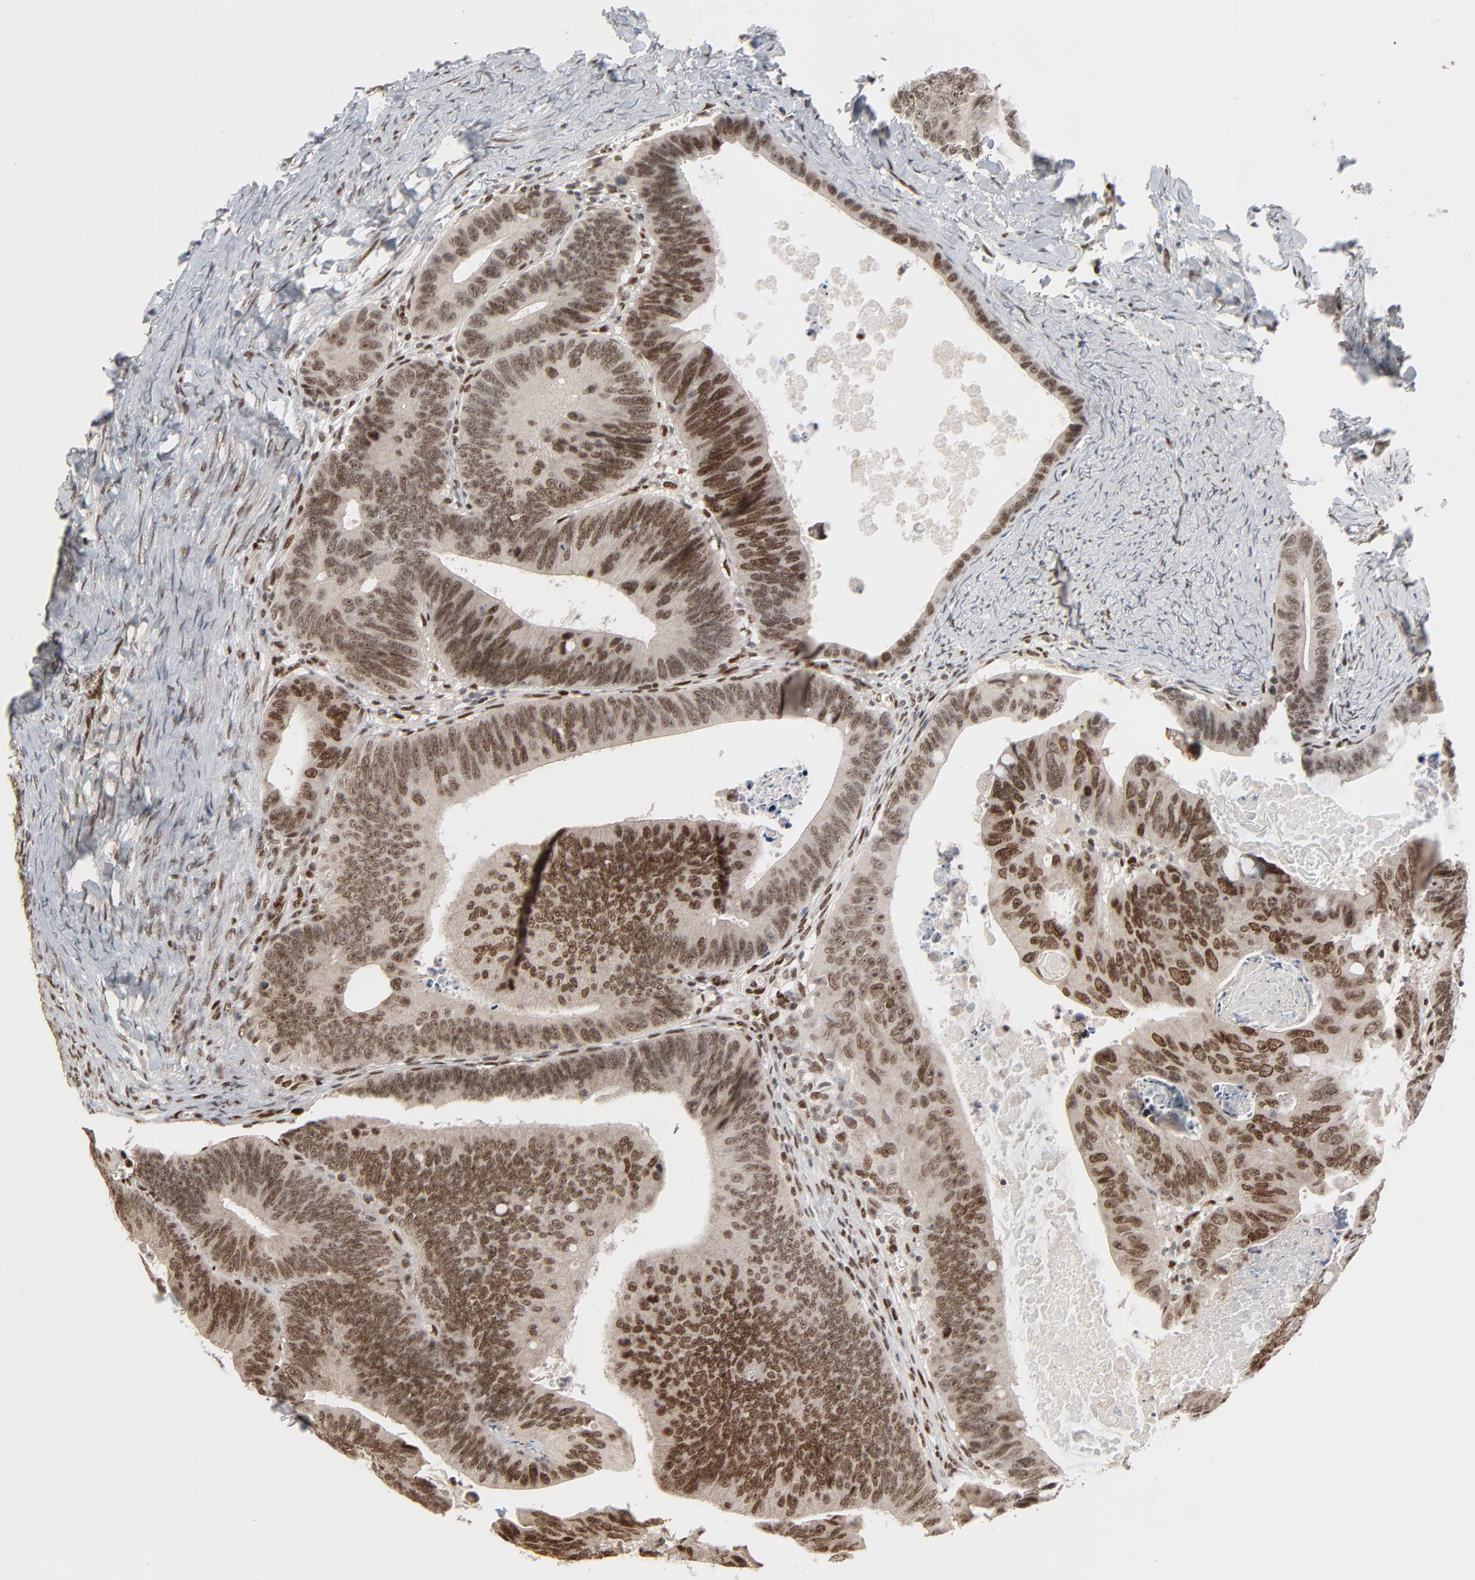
{"staining": {"intensity": "strong", "quantity": ">75%", "location": "nuclear"}, "tissue": "colorectal cancer", "cell_type": "Tumor cells", "image_type": "cancer", "snomed": [{"axis": "morphology", "description": "Adenocarcinoma, NOS"}, {"axis": "topography", "description": "Colon"}], "caption": "Adenocarcinoma (colorectal) tissue shows strong nuclear expression in approximately >75% of tumor cells, visualized by immunohistochemistry. (brown staining indicates protein expression, while blue staining denotes nuclei).", "gene": "CUX1", "patient": {"sex": "female", "age": 55}}